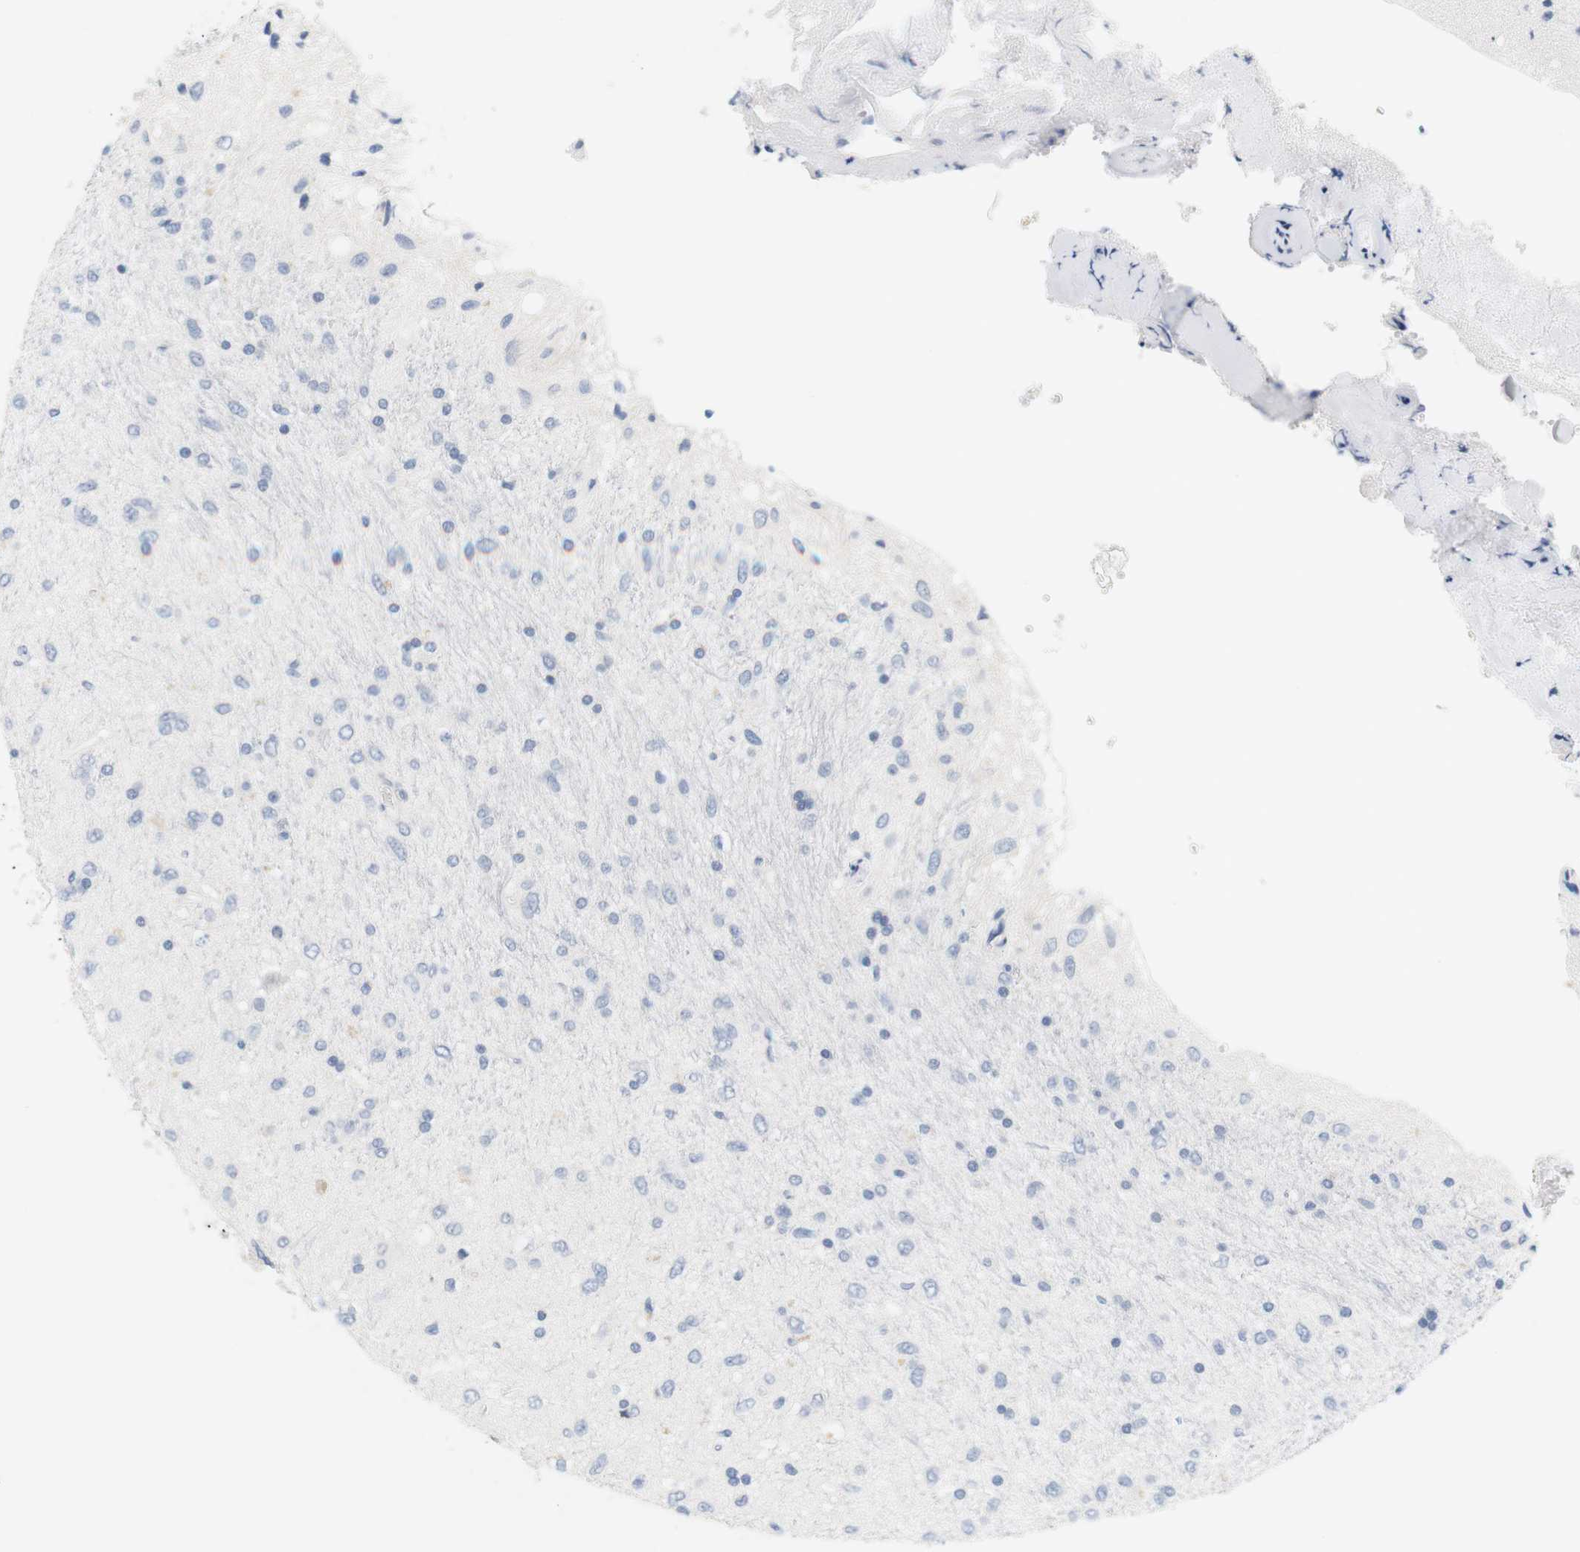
{"staining": {"intensity": "negative", "quantity": "none", "location": "none"}, "tissue": "glioma", "cell_type": "Tumor cells", "image_type": "cancer", "snomed": [{"axis": "morphology", "description": "Glioma, malignant, Low grade"}, {"axis": "topography", "description": "Brain"}], "caption": "Immunohistochemistry image of neoplastic tissue: human low-grade glioma (malignant) stained with DAB displays no significant protein expression in tumor cells.", "gene": "OPRM1", "patient": {"sex": "male", "age": 77}}